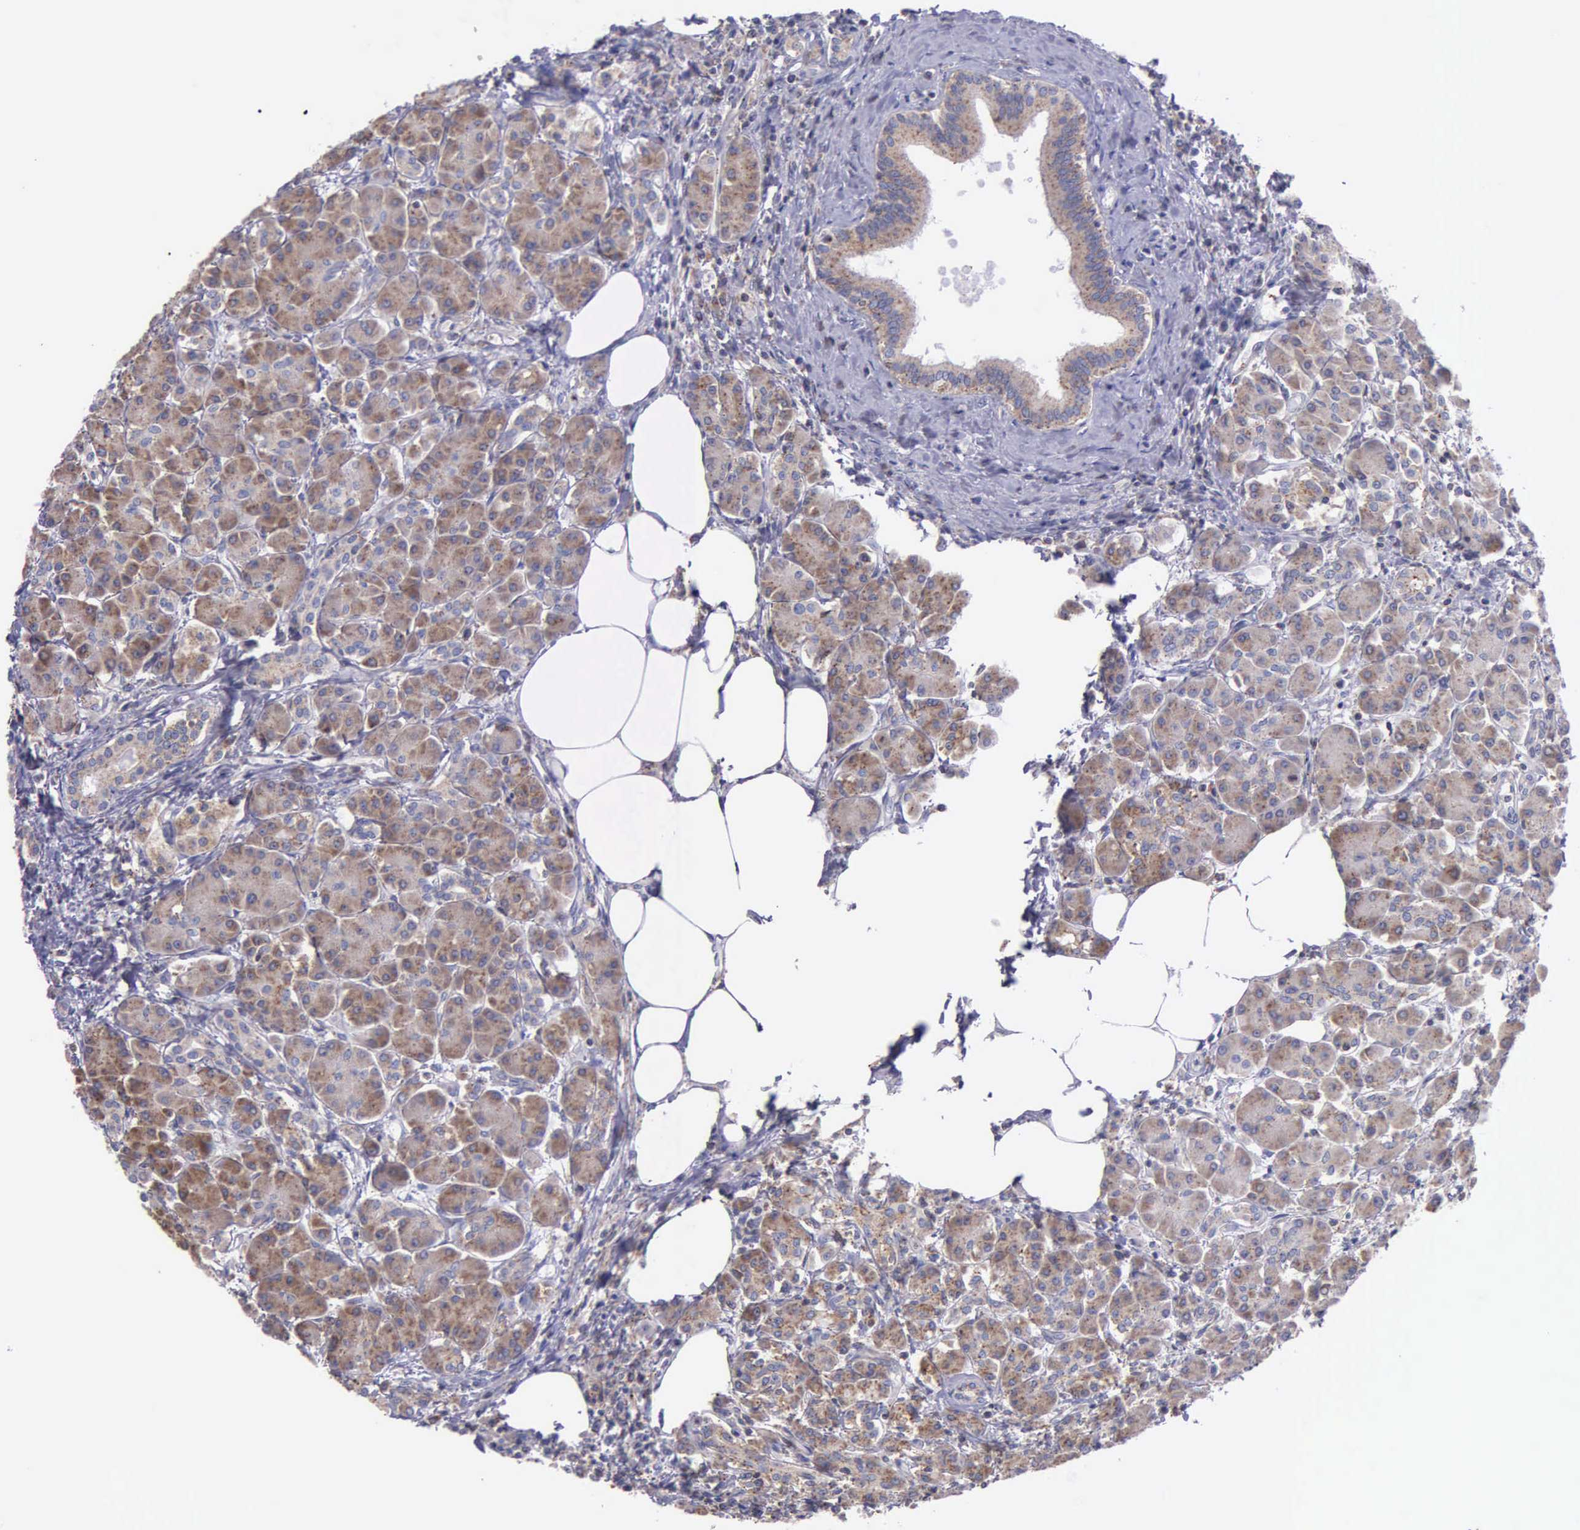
{"staining": {"intensity": "moderate", "quantity": ">75%", "location": "cytoplasmic/membranous"}, "tissue": "pancreas", "cell_type": "Exocrine glandular cells", "image_type": "normal", "snomed": [{"axis": "morphology", "description": "Normal tissue, NOS"}, {"axis": "topography", "description": "Pancreas"}], "caption": "A photomicrograph of pancreas stained for a protein demonstrates moderate cytoplasmic/membranous brown staining in exocrine glandular cells.", "gene": "CTAGE15", "patient": {"sex": "female", "age": 73}}